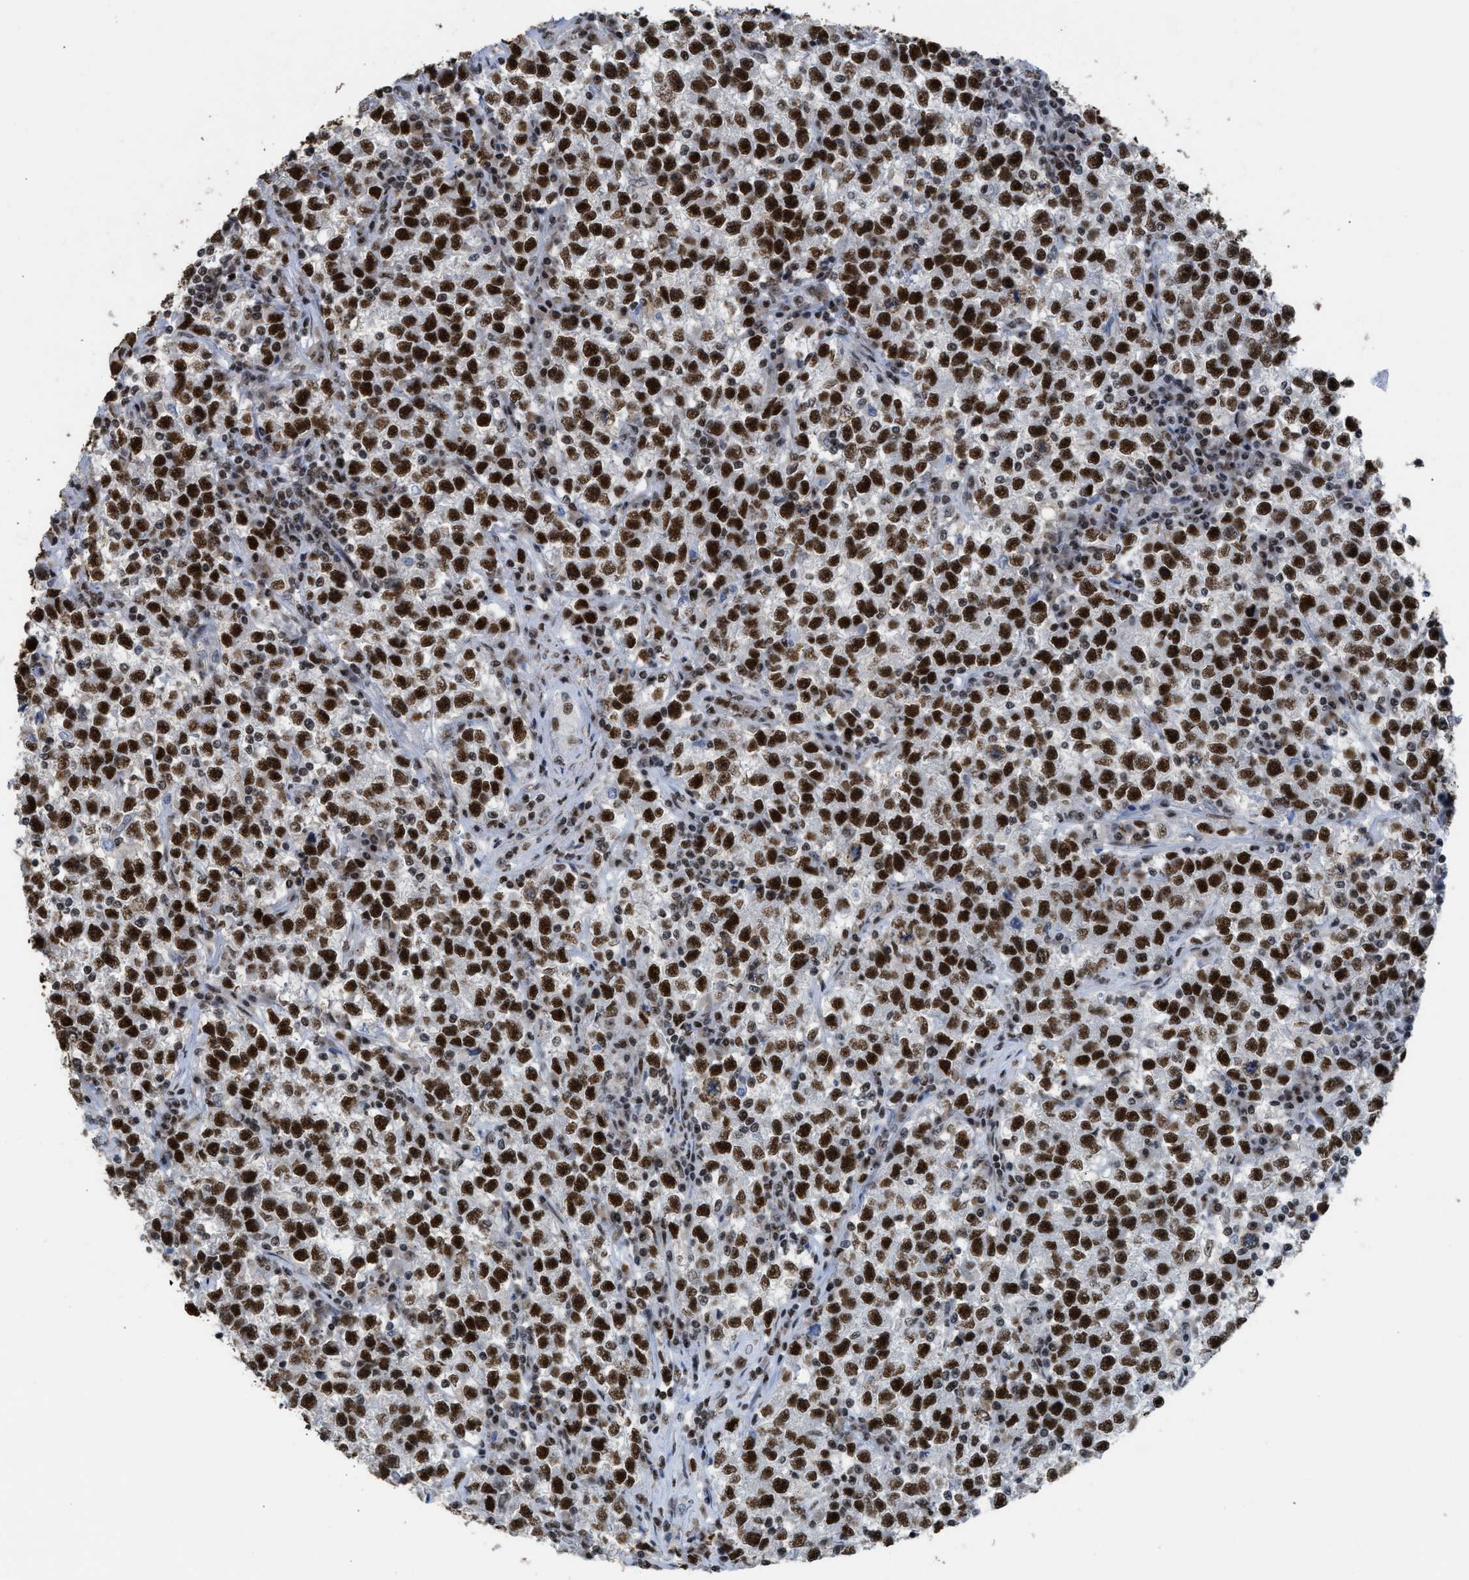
{"staining": {"intensity": "strong", "quantity": ">75%", "location": "nuclear"}, "tissue": "testis cancer", "cell_type": "Tumor cells", "image_type": "cancer", "snomed": [{"axis": "morphology", "description": "Seminoma, NOS"}, {"axis": "topography", "description": "Testis"}], "caption": "Immunohistochemical staining of testis cancer (seminoma) exhibits high levels of strong nuclear protein staining in about >75% of tumor cells.", "gene": "SCAF4", "patient": {"sex": "male", "age": 22}}